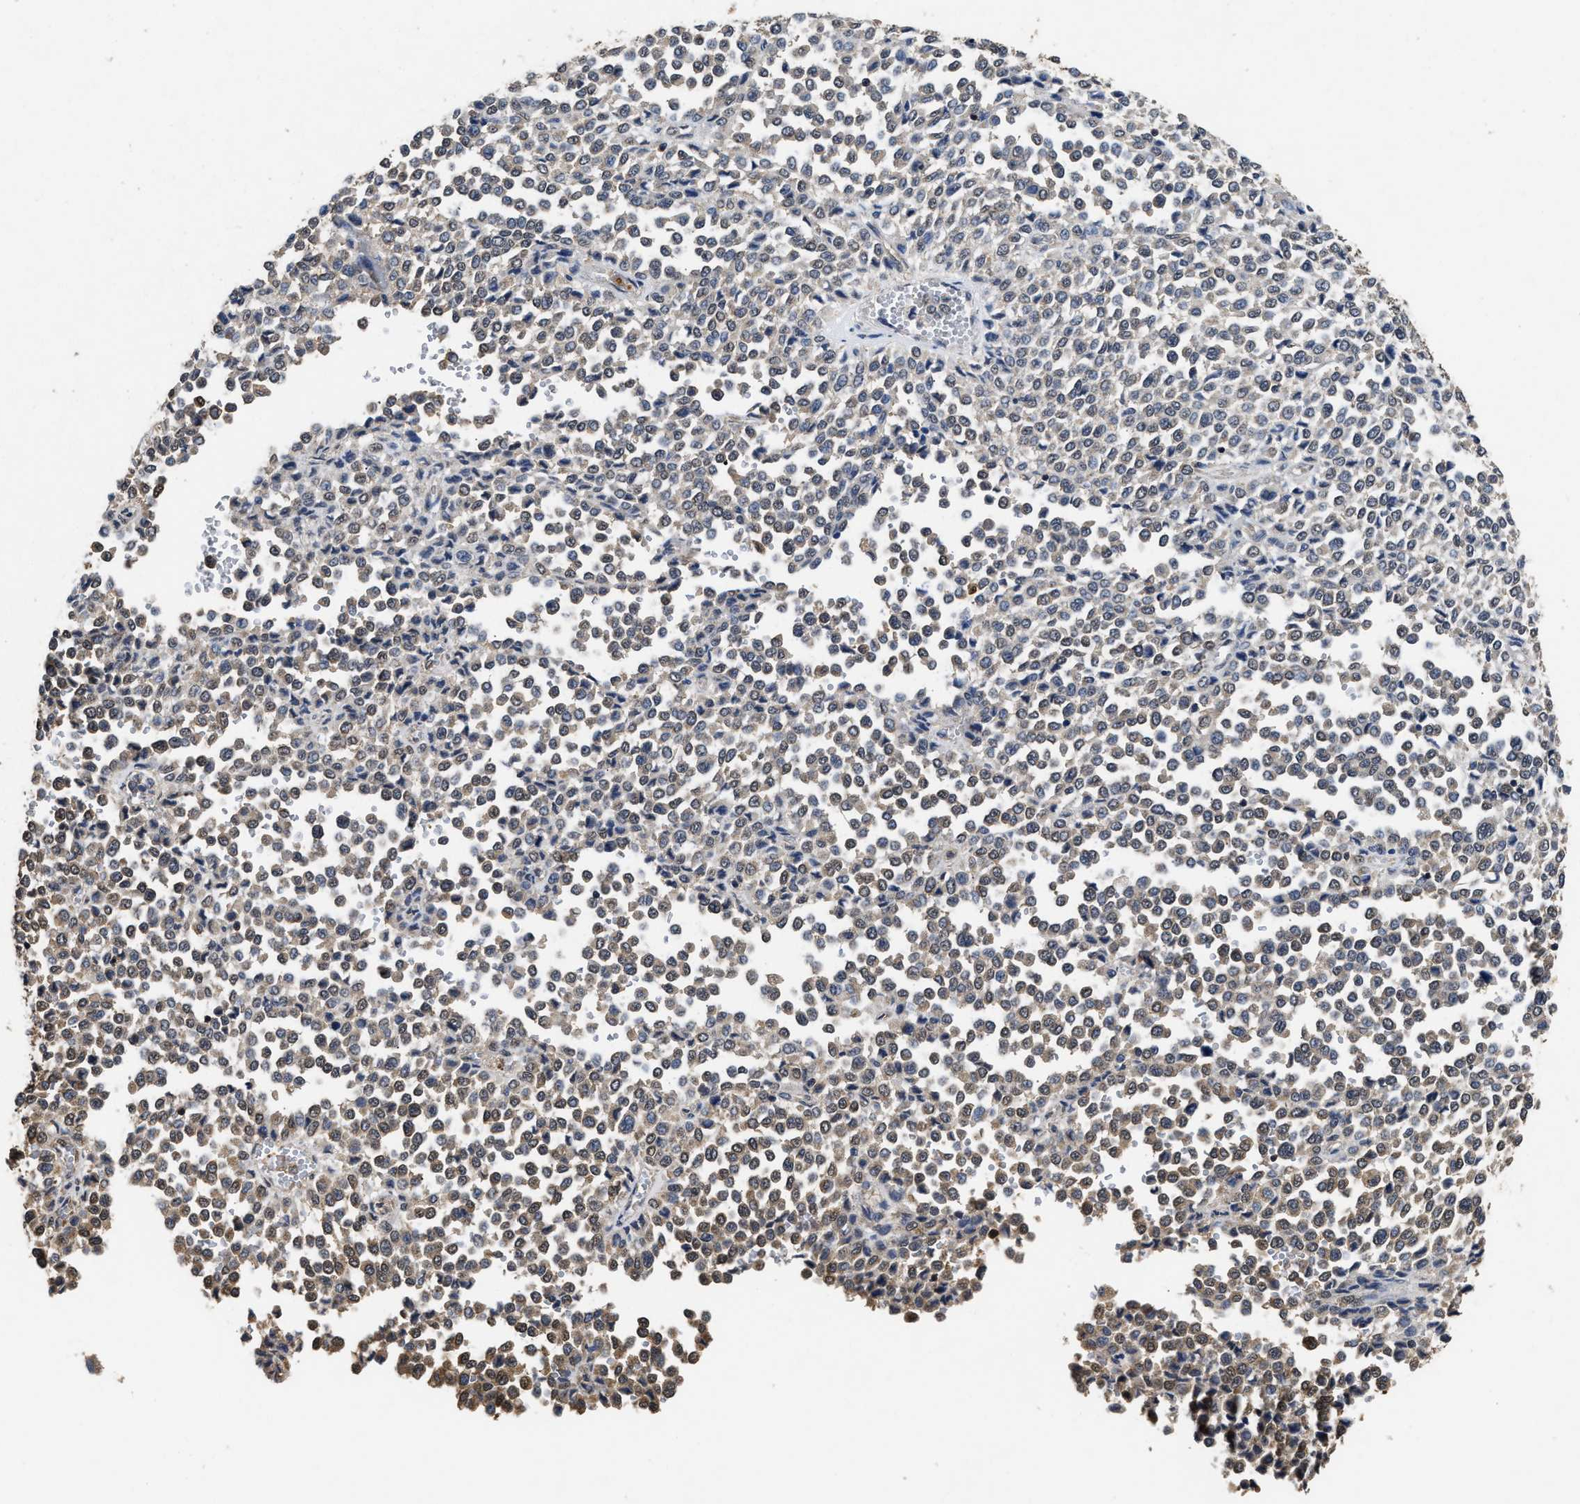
{"staining": {"intensity": "weak", "quantity": "25%-75%", "location": "cytoplasmic/membranous,nuclear"}, "tissue": "melanoma", "cell_type": "Tumor cells", "image_type": "cancer", "snomed": [{"axis": "morphology", "description": "Malignant melanoma, Metastatic site"}, {"axis": "topography", "description": "Pancreas"}], "caption": "Malignant melanoma (metastatic site) tissue demonstrates weak cytoplasmic/membranous and nuclear expression in approximately 25%-75% of tumor cells Ihc stains the protein in brown and the nuclei are stained blue.", "gene": "ACAT2", "patient": {"sex": "female", "age": 30}}